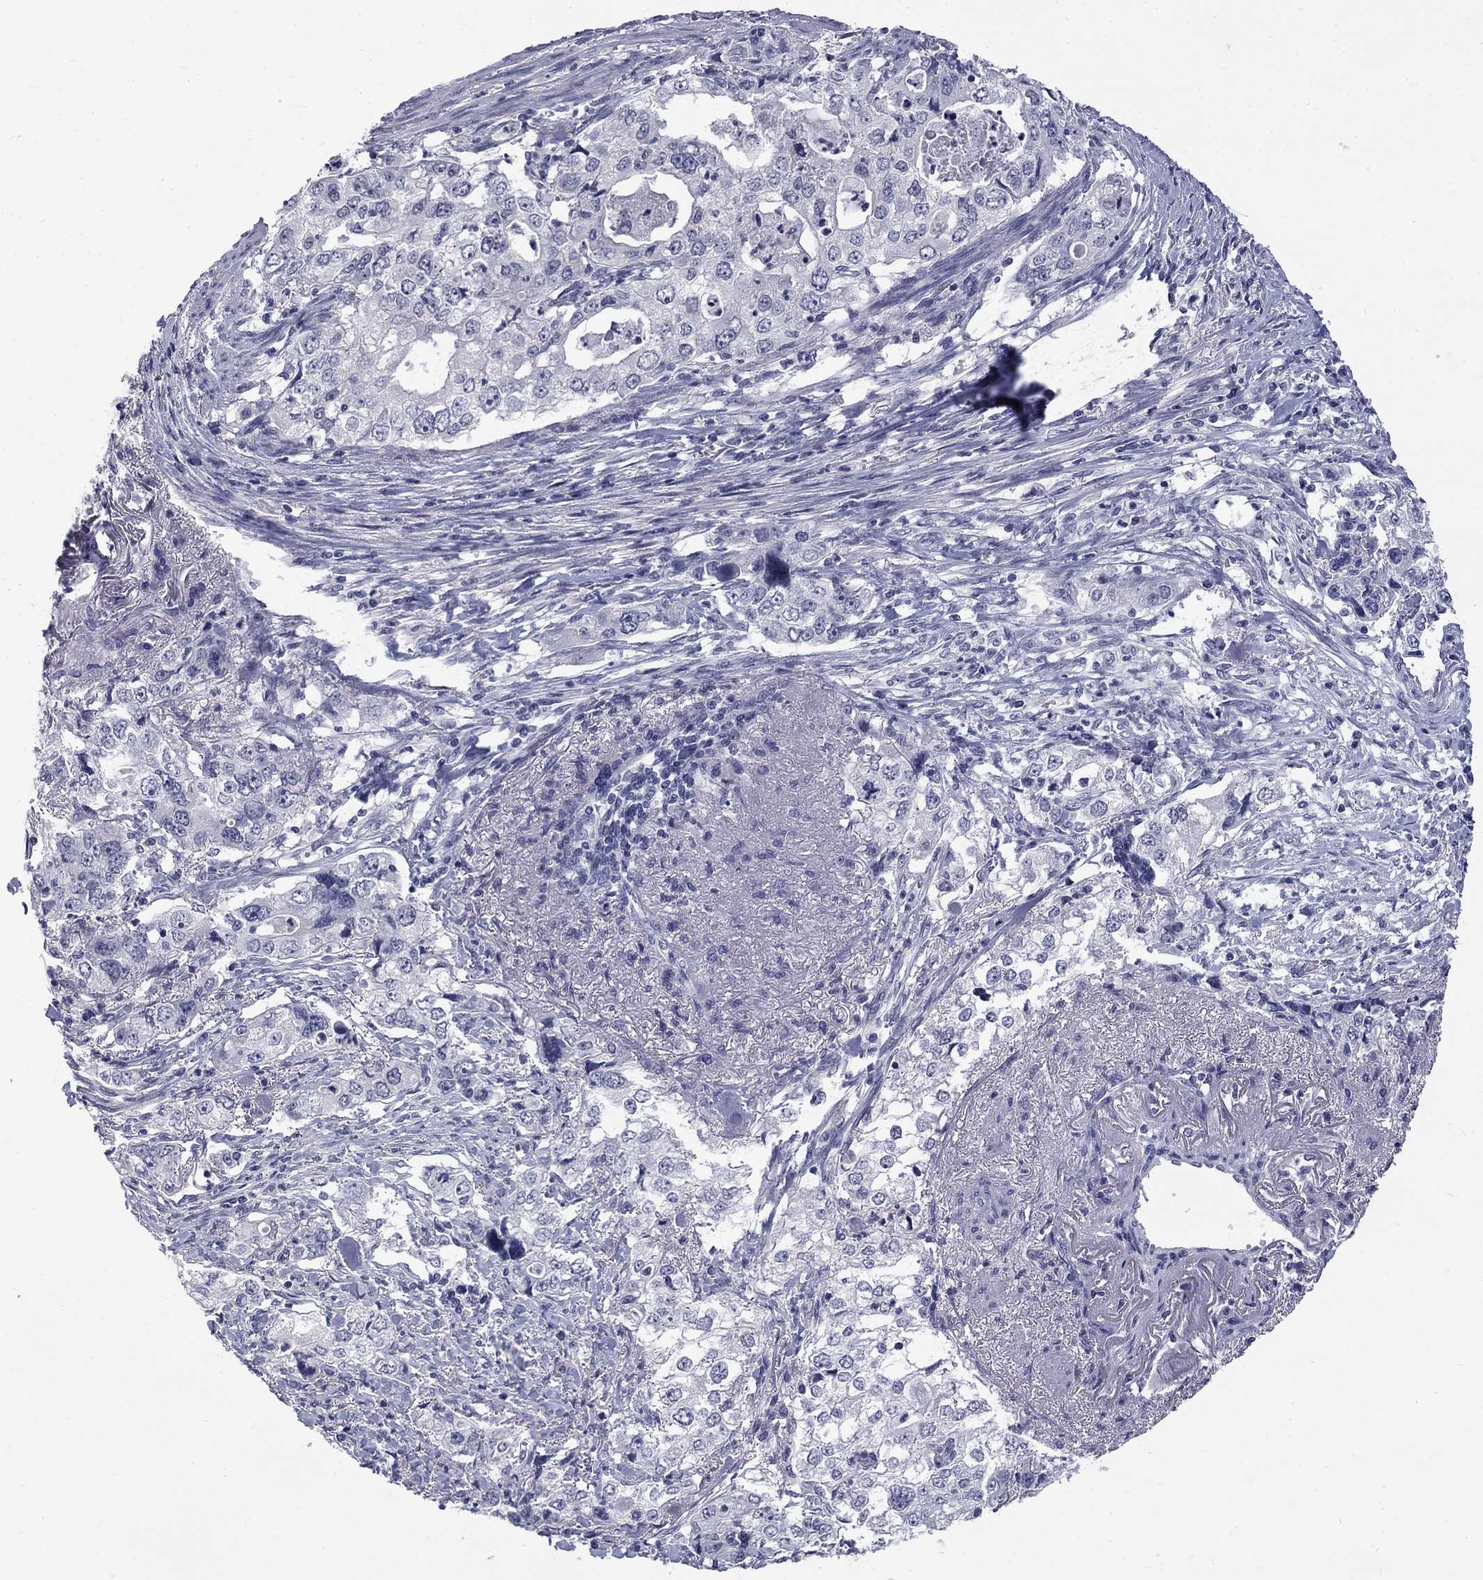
{"staining": {"intensity": "negative", "quantity": "none", "location": "none"}, "tissue": "stomach cancer", "cell_type": "Tumor cells", "image_type": "cancer", "snomed": [{"axis": "morphology", "description": "Adenocarcinoma, NOS"}, {"axis": "topography", "description": "Stomach, upper"}], "caption": "This is an immunohistochemistry (IHC) histopathology image of stomach adenocarcinoma. There is no positivity in tumor cells.", "gene": "CTNND2", "patient": {"sex": "male", "age": 75}}